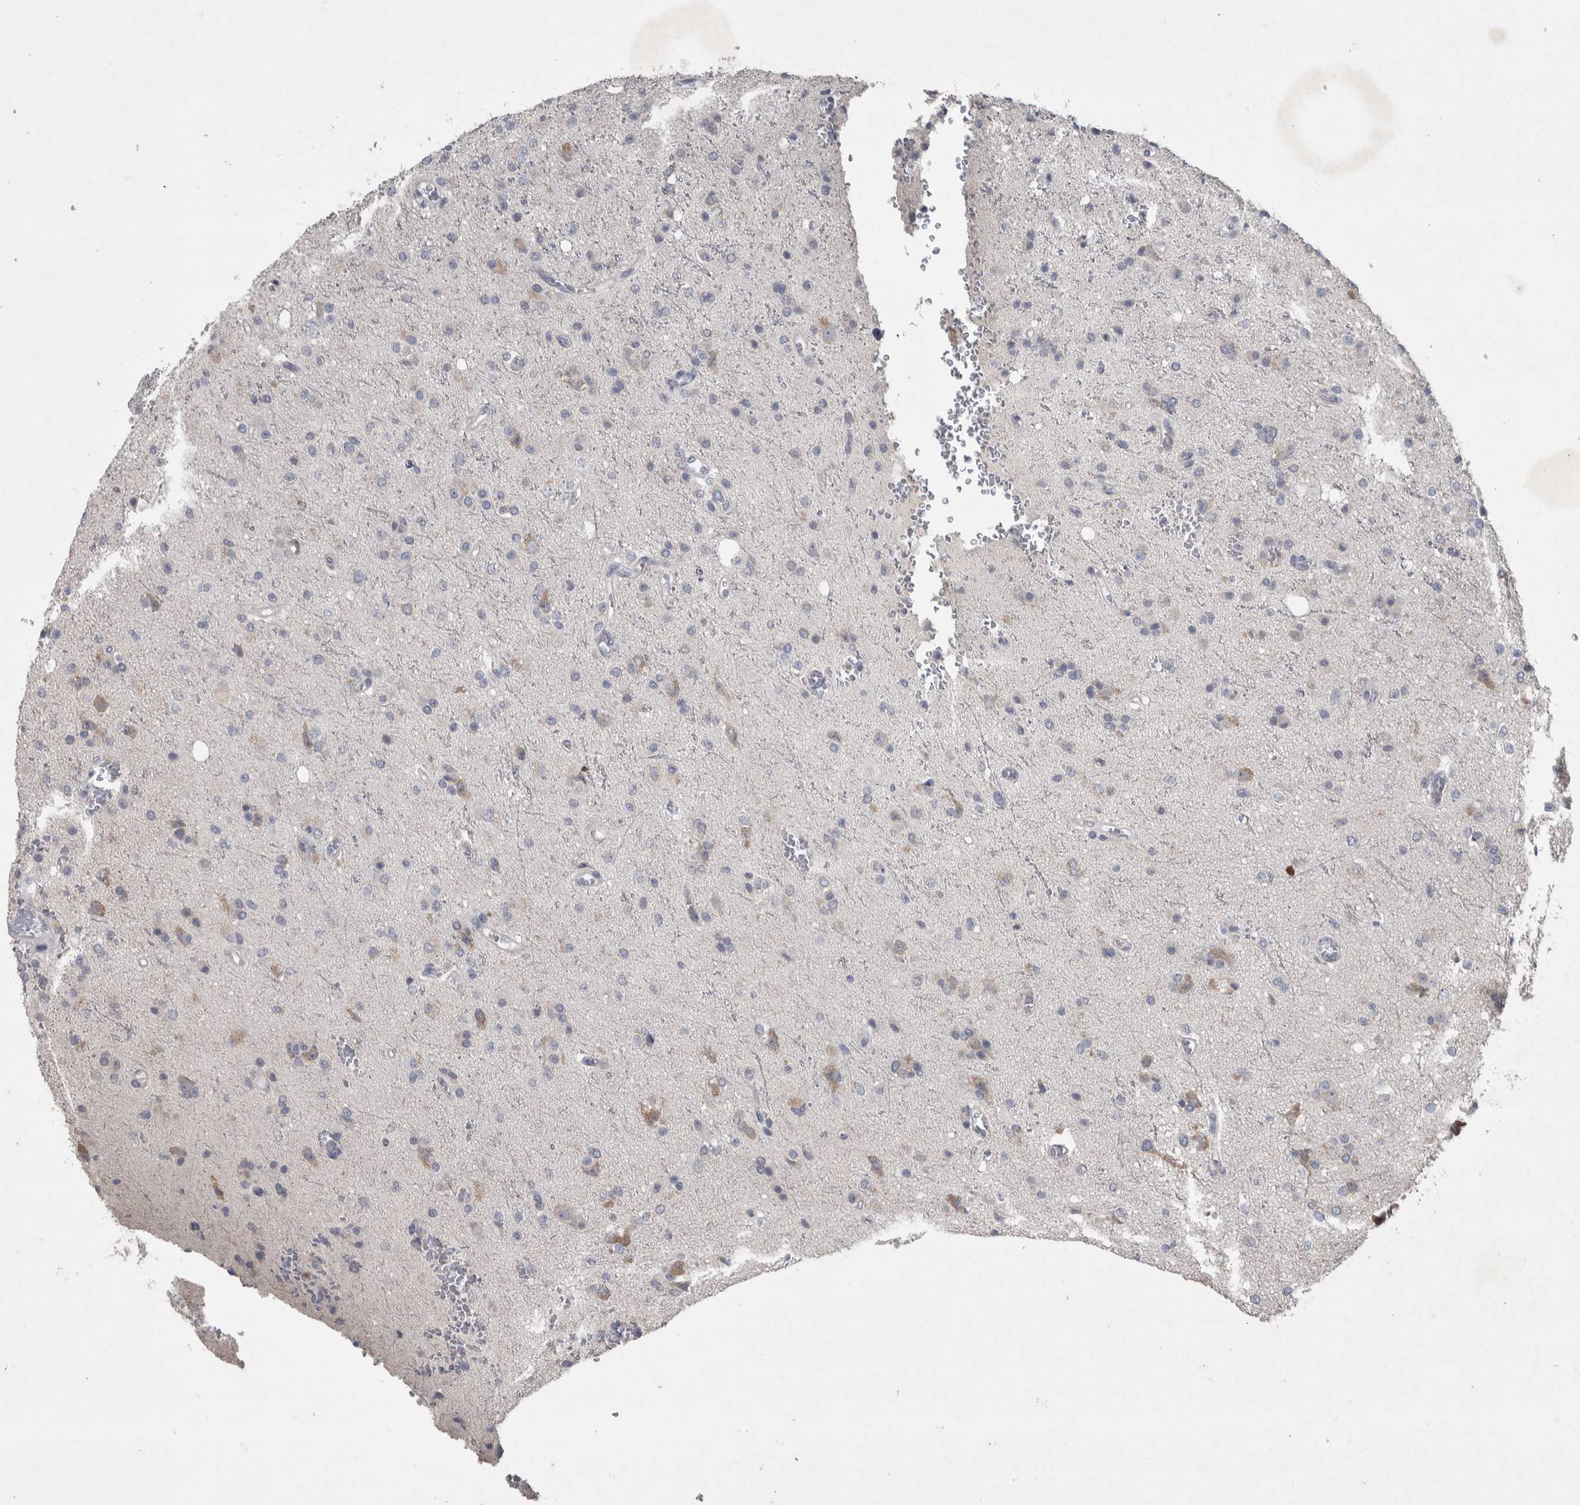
{"staining": {"intensity": "weak", "quantity": "<25%", "location": "cytoplasmic/membranous"}, "tissue": "glioma", "cell_type": "Tumor cells", "image_type": "cancer", "snomed": [{"axis": "morphology", "description": "Glioma, malignant, High grade"}, {"axis": "topography", "description": "Brain"}], "caption": "Malignant glioma (high-grade) was stained to show a protein in brown. There is no significant expression in tumor cells.", "gene": "SRP68", "patient": {"sex": "male", "age": 47}}